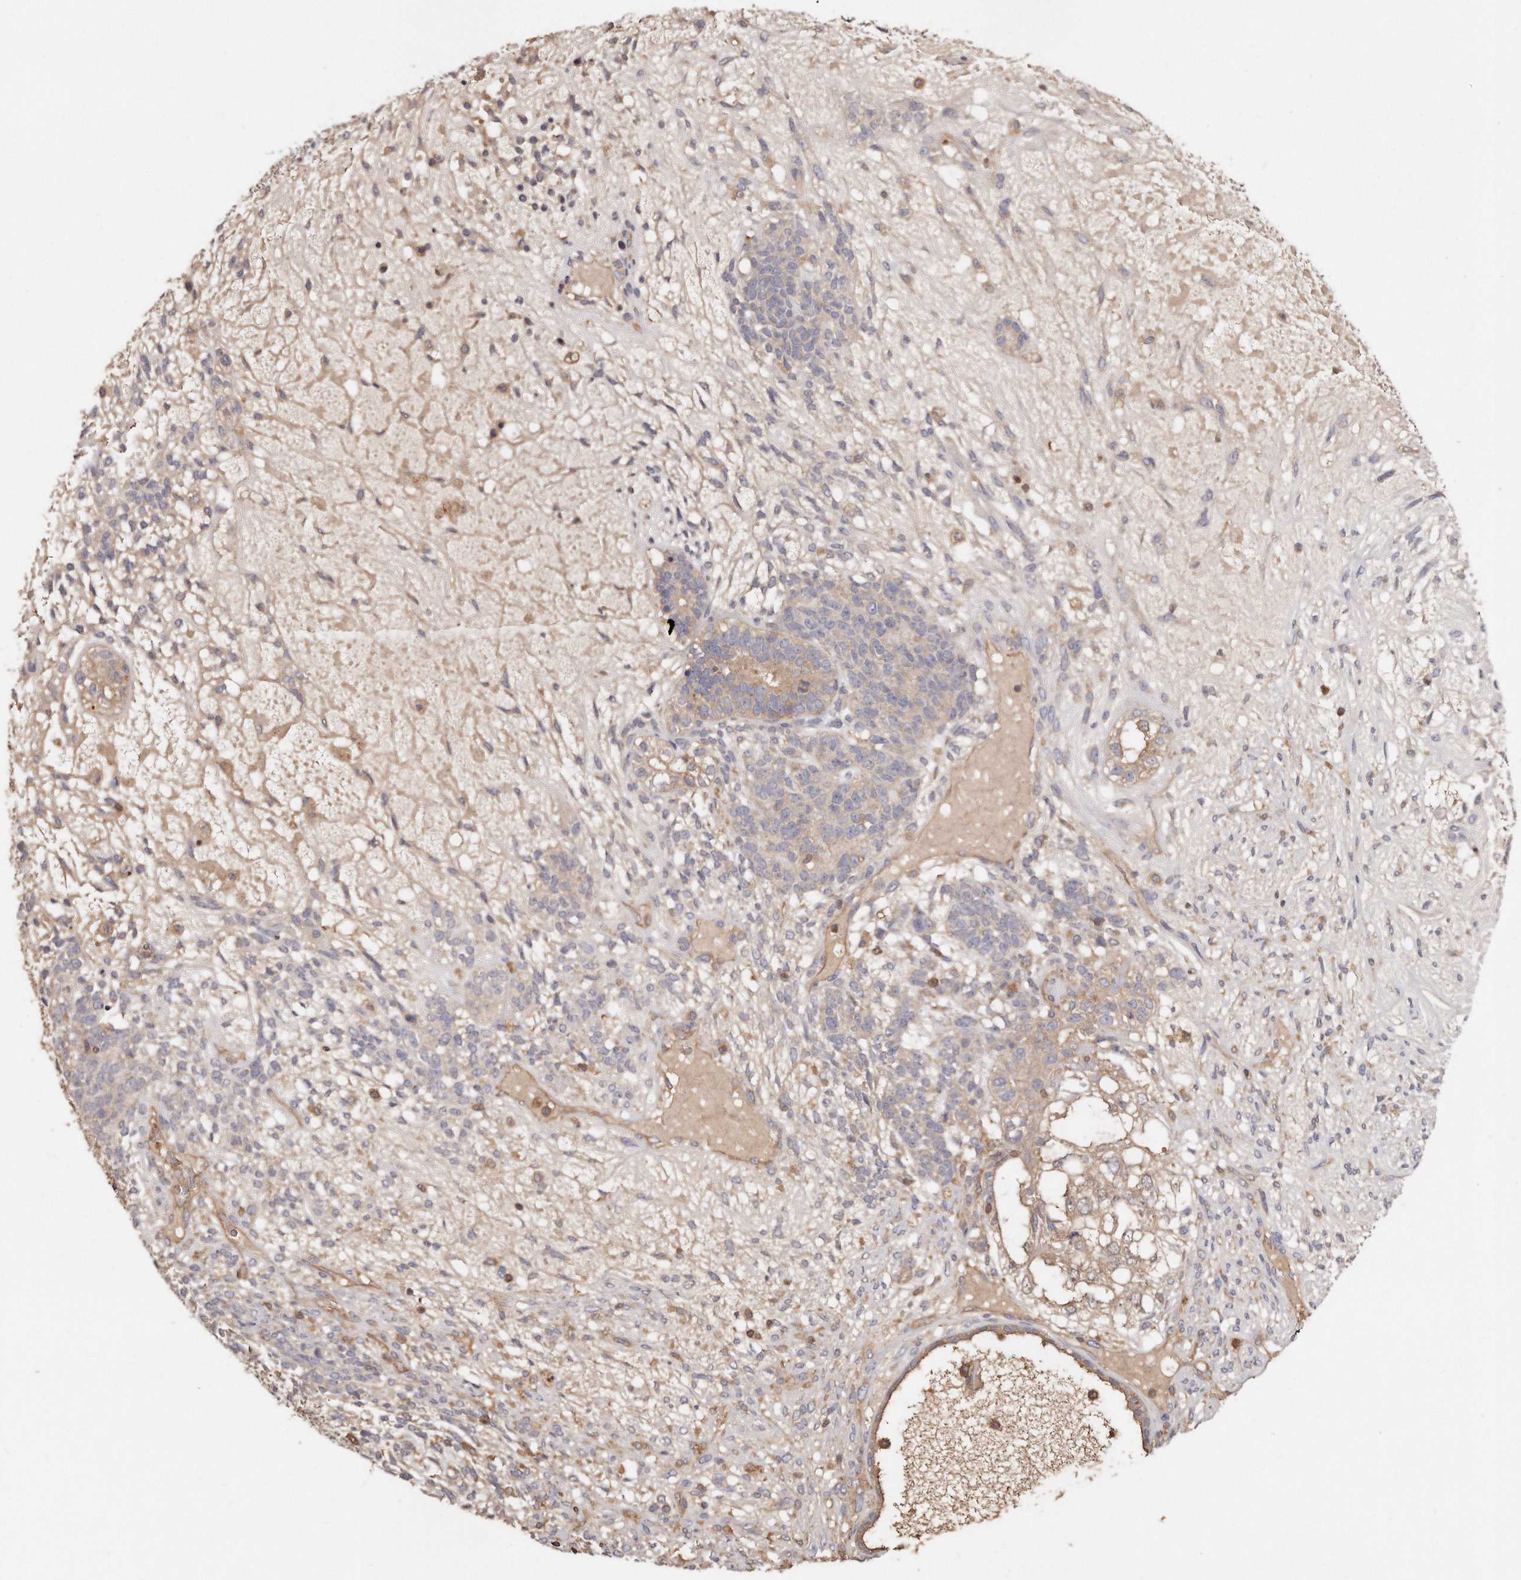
{"staining": {"intensity": "weak", "quantity": "<25%", "location": "cytoplasmic/membranous"}, "tissue": "testis cancer", "cell_type": "Tumor cells", "image_type": "cancer", "snomed": [{"axis": "morphology", "description": "Seminoma, NOS"}, {"axis": "morphology", "description": "Carcinoma, Embryonal, NOS"}, {"axis": "topography", "description": "Testis"}], "caption": "The IHC image has no significant positivity in tumor cells of testis cancer tissue.", "gene": "CAP1", "patient": {"sex": "male", "age": 28}}